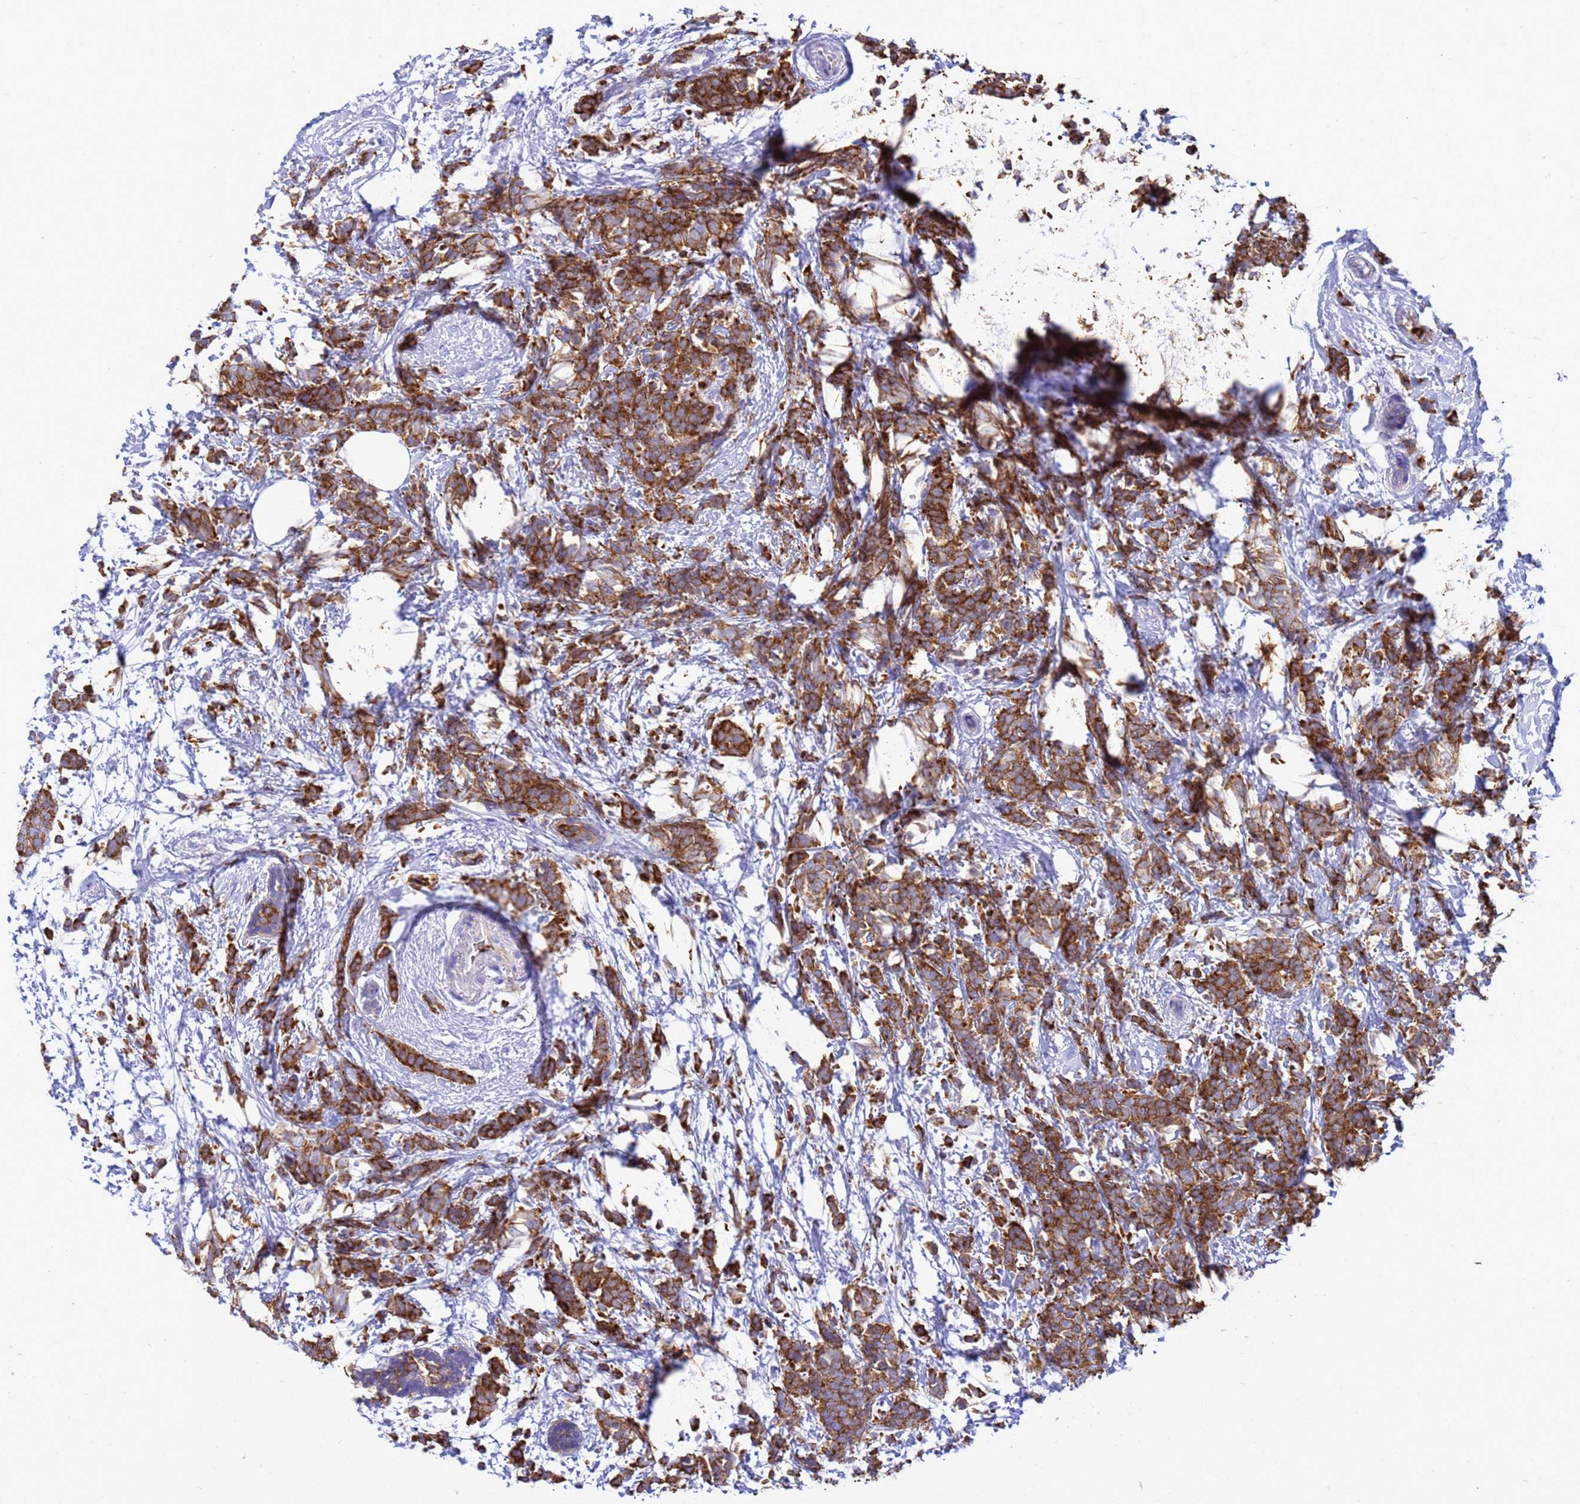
{"staining": {"intensity": "strong", "quantity": ">75%", "location": "cytoplasmic/membranous"}, "tissue": "breast cancer", "cell_type": "Tumor cells", "image_type": "cancer", "snomed": [{"axis": "morphology", "description": "Lobular carcinoma"}, {"axis": "topography", "description": "Breast"}], "caption": "Protein positivity by IHC demonstrates strong cytoplasmic/membranous positivity in approximately >75% of tumor cells in breast cancer (lobular carcinoma).", "gene": "EZR", "patient": {"sex": "female", "age": 58}}